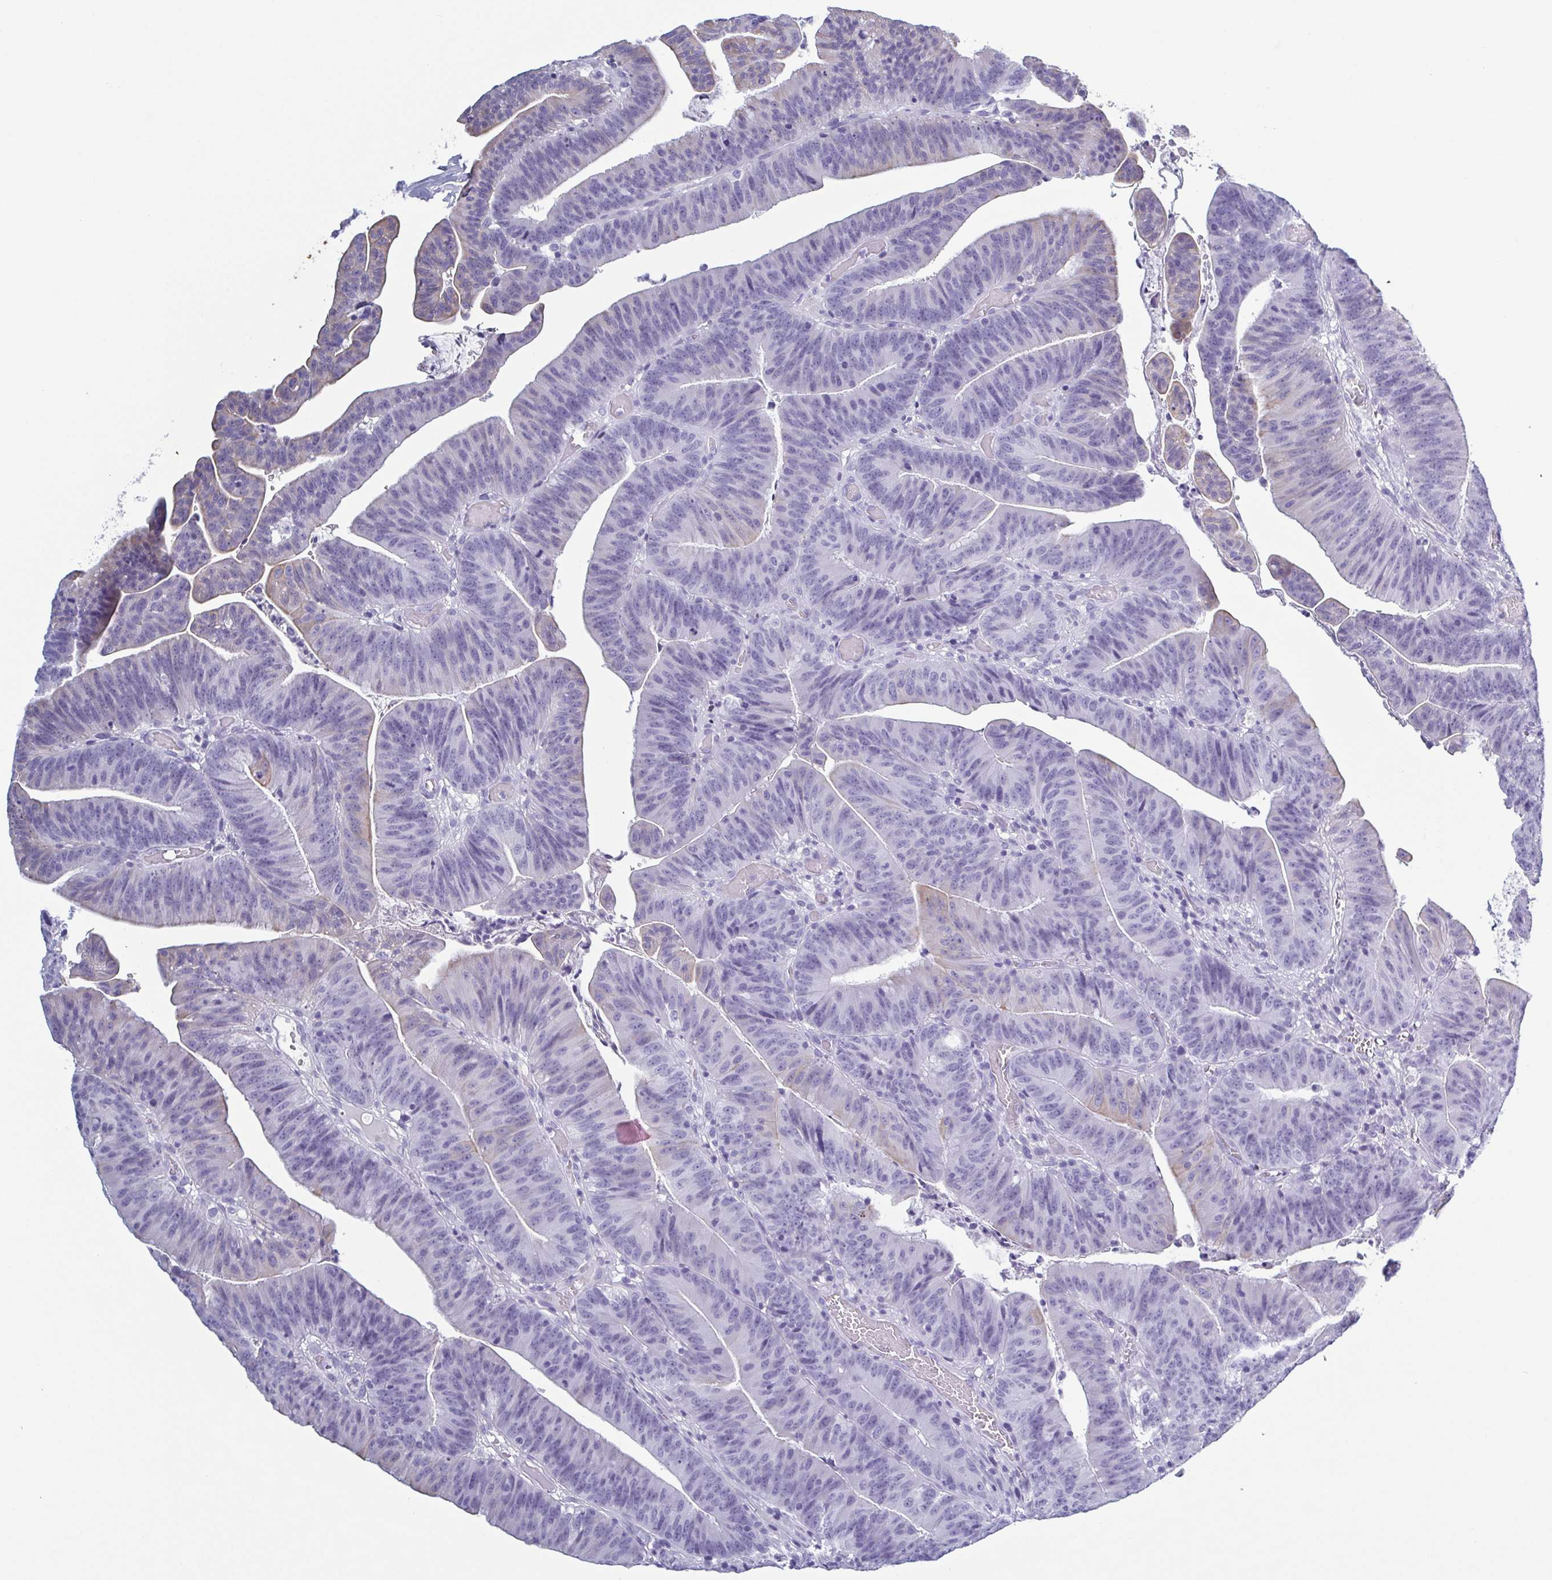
{"staining": {"intensity": "negative", "quantity": "none", "location": "none"}, "tissue": "colorectal cancer", "cell_type": "Tumor cells", "image_type": "cancer", "snomed": [{"axis": "morphology", "description": "Adenocarcinoma, NOS"}, {"axis": "topography", "description": "Colon"}], "caption": "The photomicrograph exhibits no significant expression in tumor cells of adenocarcinoma (colorectal). Nuclei are stained in blue.", "gene": "KRT10", "patient": {"sex": "female", "age": 78}}